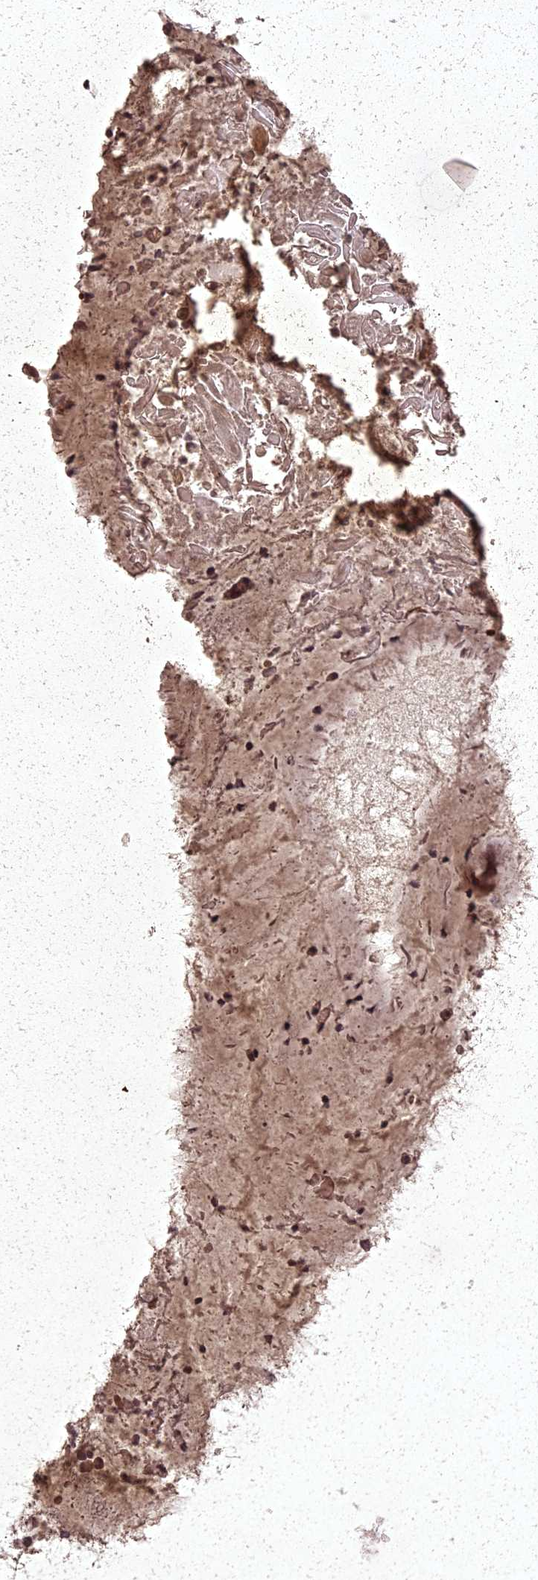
{"staining": {"intensity": "moderate", "quantity": ">75%", "location": "cytoplasmic/membranous"}, "tissue": "adipose tissue", "cell_type": "Adipocytes", "image_type": "normal", "snomed": [{"axis": "morphology", "description": "Normal tissue, NOS"}, {"axis": "topography", "description": "Lymph node"}, {"axis": "topography", "description": "Cartilage tissue"}, {"axis": "topography", "description": "Bronchus"}], "caption": "A photomicrograph of human adipose tissue stained for a protein shows moderate cytoplasmic/membranous brown staining in adipocytes. The protein of interest is stained brown, and the nuclei are stained in blue (DAB IHC with brightfield microscopy, high magnification).", "gene": "ING5", "patient": {"sex": "male", "age": 63}}